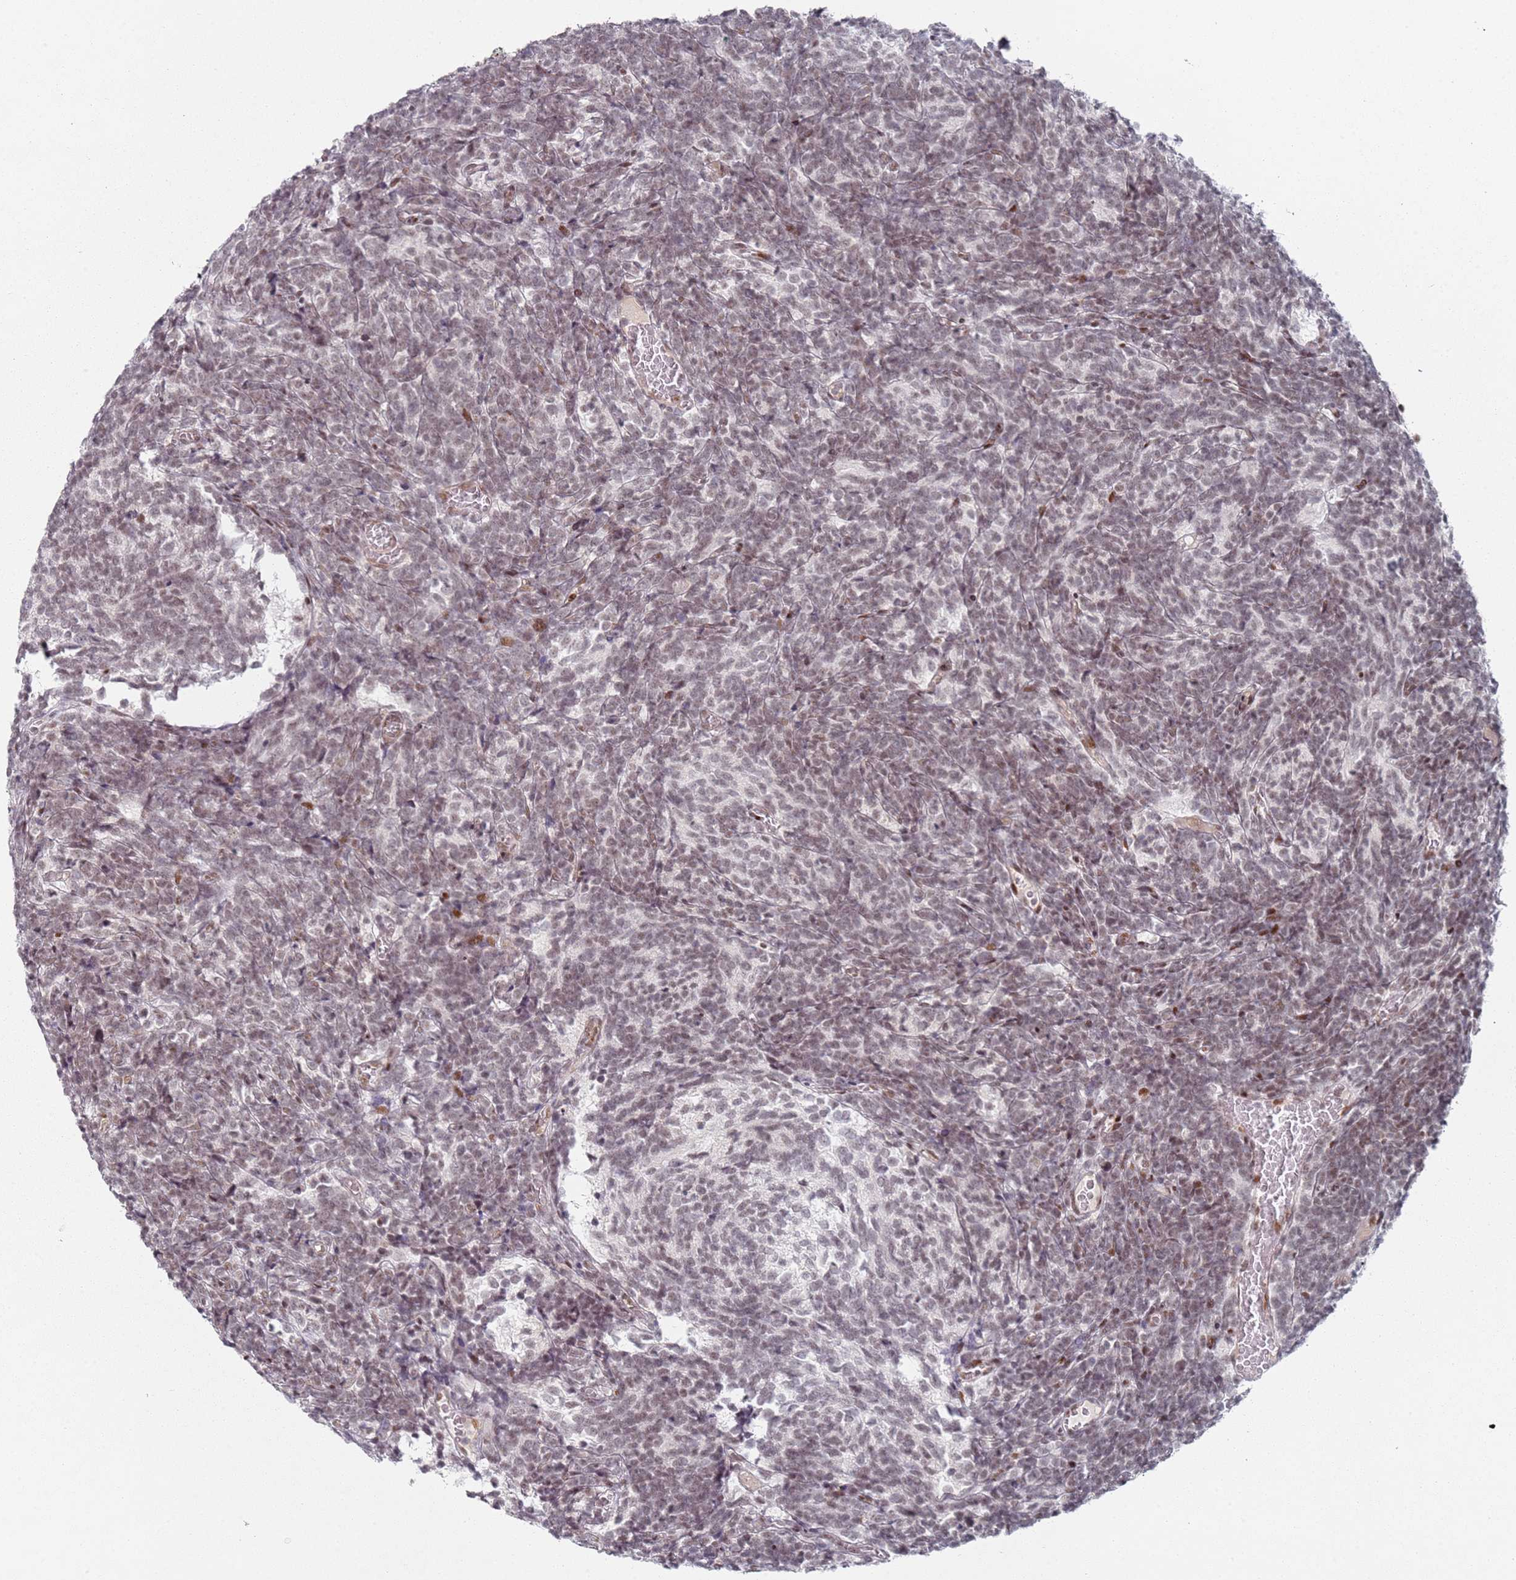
{"staining": {"intensity": "weak", "quantity": ">75%", "location": "nuclear"}, "tissue": "glioma", "cell_type": "Tumor cells", "image_type": "cancer", "snomed": [{"axis": "morphology", "description": "Glioma, malignant, Low grade"}, {"axis": "topography", "description": "Brain"}], "caption": "A brown stain highlights weak nuclear positivity of a protein in human glioma tumor cells. The protein is shown in brown color, while the nuclei are stained blue.", "gene": "ATF6B", "patient": {"sex": "female", "age": 1}}